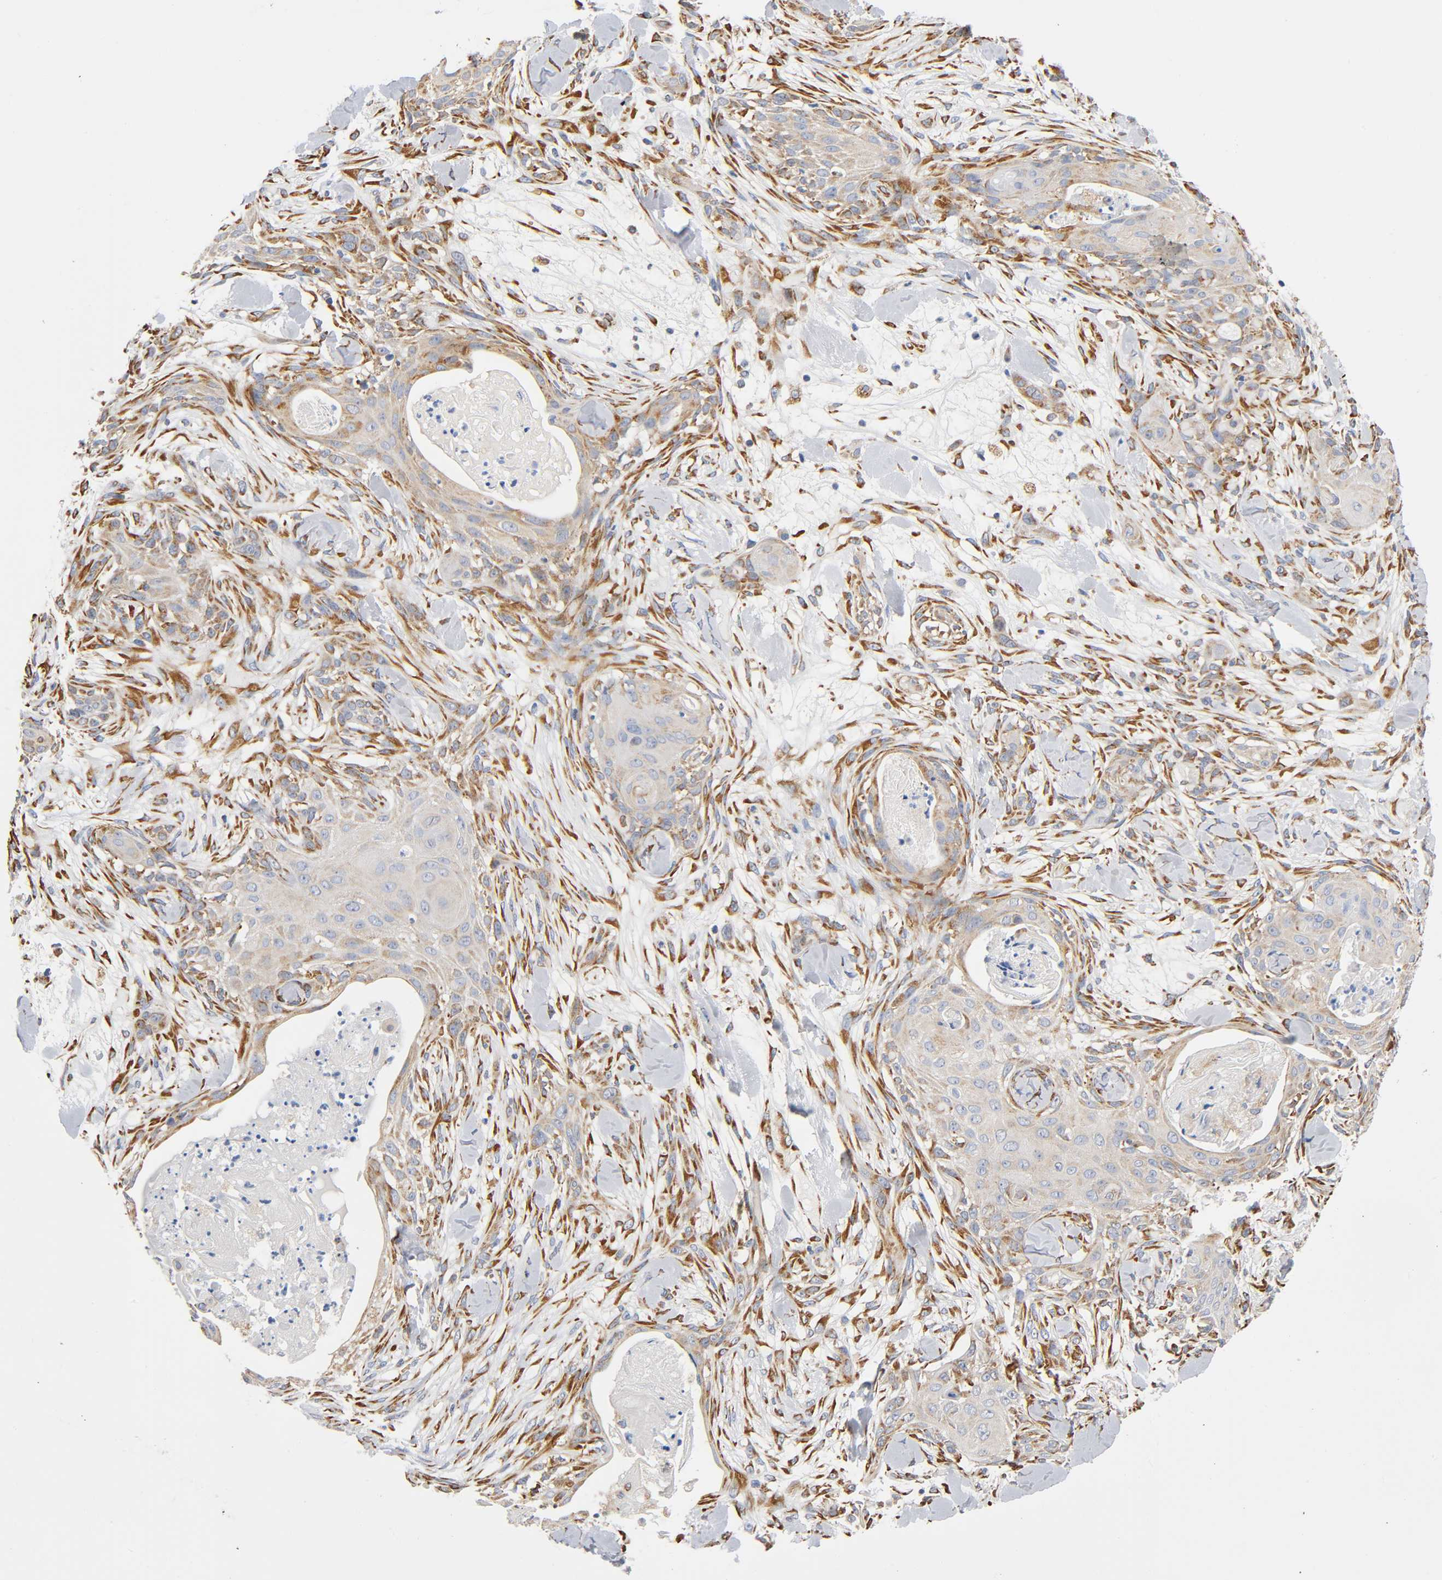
{"staining": {"intensity": "weak", "quantity": "25%-75%", "location": "cytoplasmic/membranous"}, "tissue": "skin cancer", "cell_type": "Tumor cells", "image_type": "cancer", "snomed": [{"axis": "morphology", "description": "Squamous cell carcinoma, NOS"}, {"axis": "topography", "description": "Skin"}], "caption": "Weak cytoplasmic/membranous expression is identified in approximately 25%-75% of tumor cells in skin squamous cell carcinoma.", "gene": "UCKL1", "patient": {"sex": "female", "age": 59}}